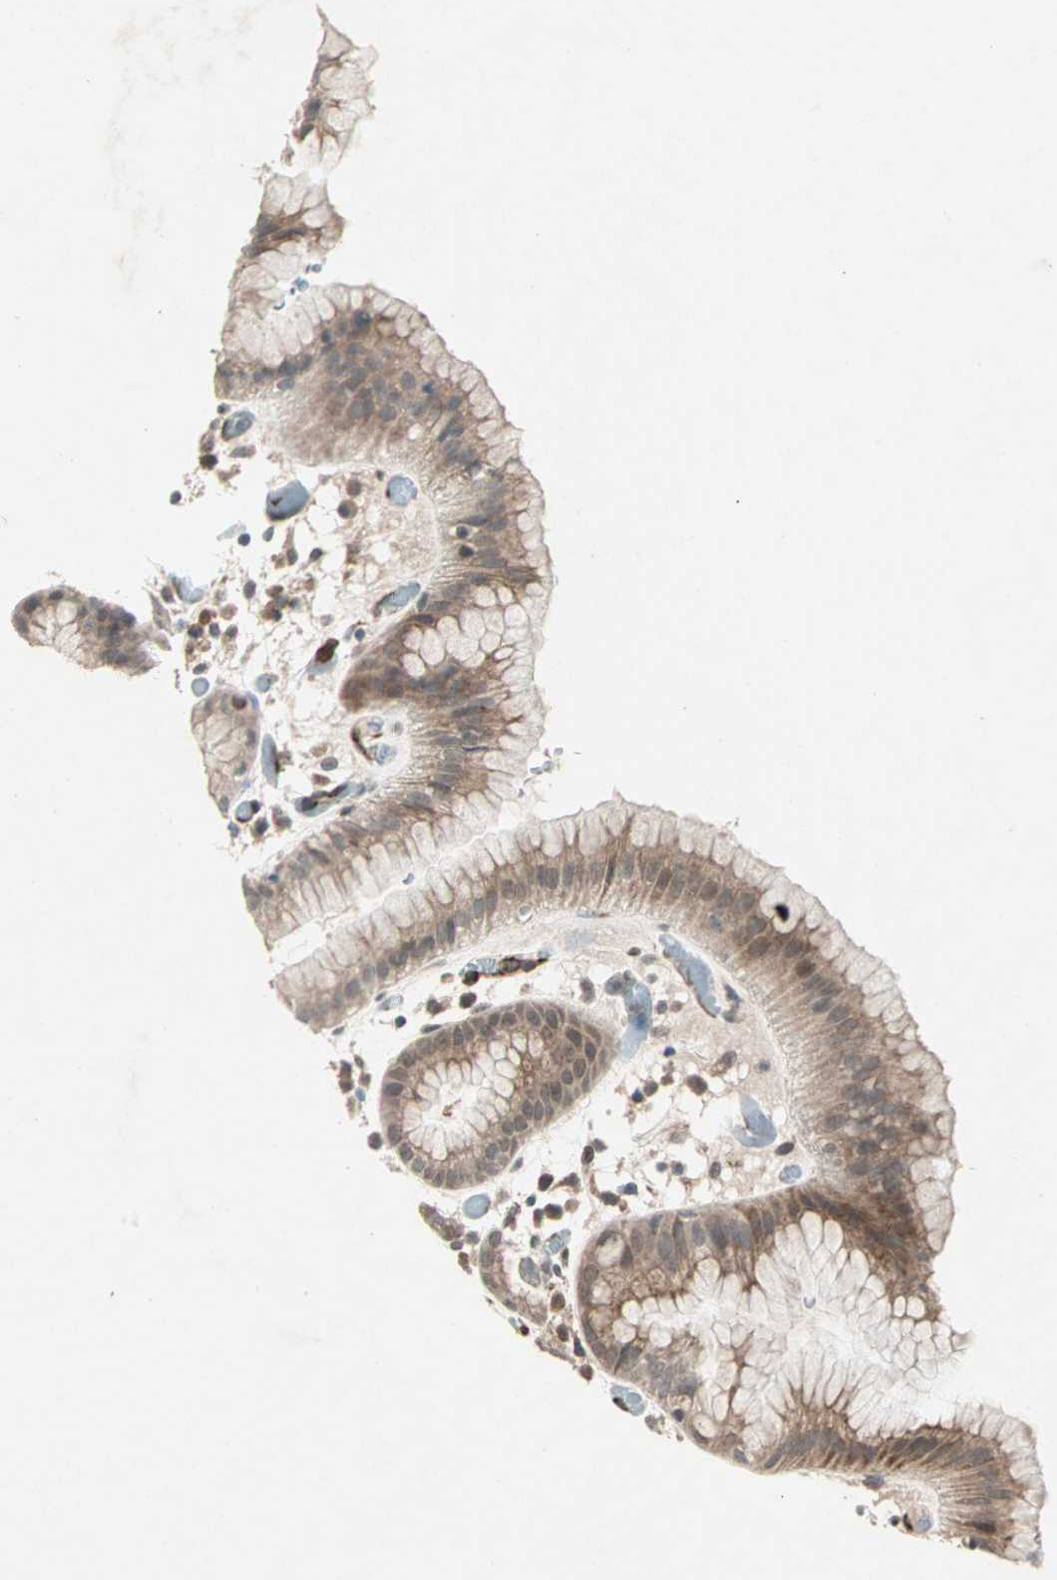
{"staining": {"intensity": "moderate", "quantity": ">75%", "location": "cytoplasmic/membranous,nuclear"}, "tissue": "stomach", "cell_type": "Glandular cells", "image_type": "normal", "snomed": [{"axis": "morphology", "description": "Normal tissue, NOS"}, {"axis": "topography", "description": "Stomach"}, {"axis": "topography", "description": "Stomach, lower"}], "caption": "About >75% of glandular cells in unremarkable stomach reveal moderate cytoplasmic/membranous,nuclear protein expression as visualized by brown immunohistochemical staining.", "gene": "ZNF37A", "patient": {"sex": "female", "age": 75}}